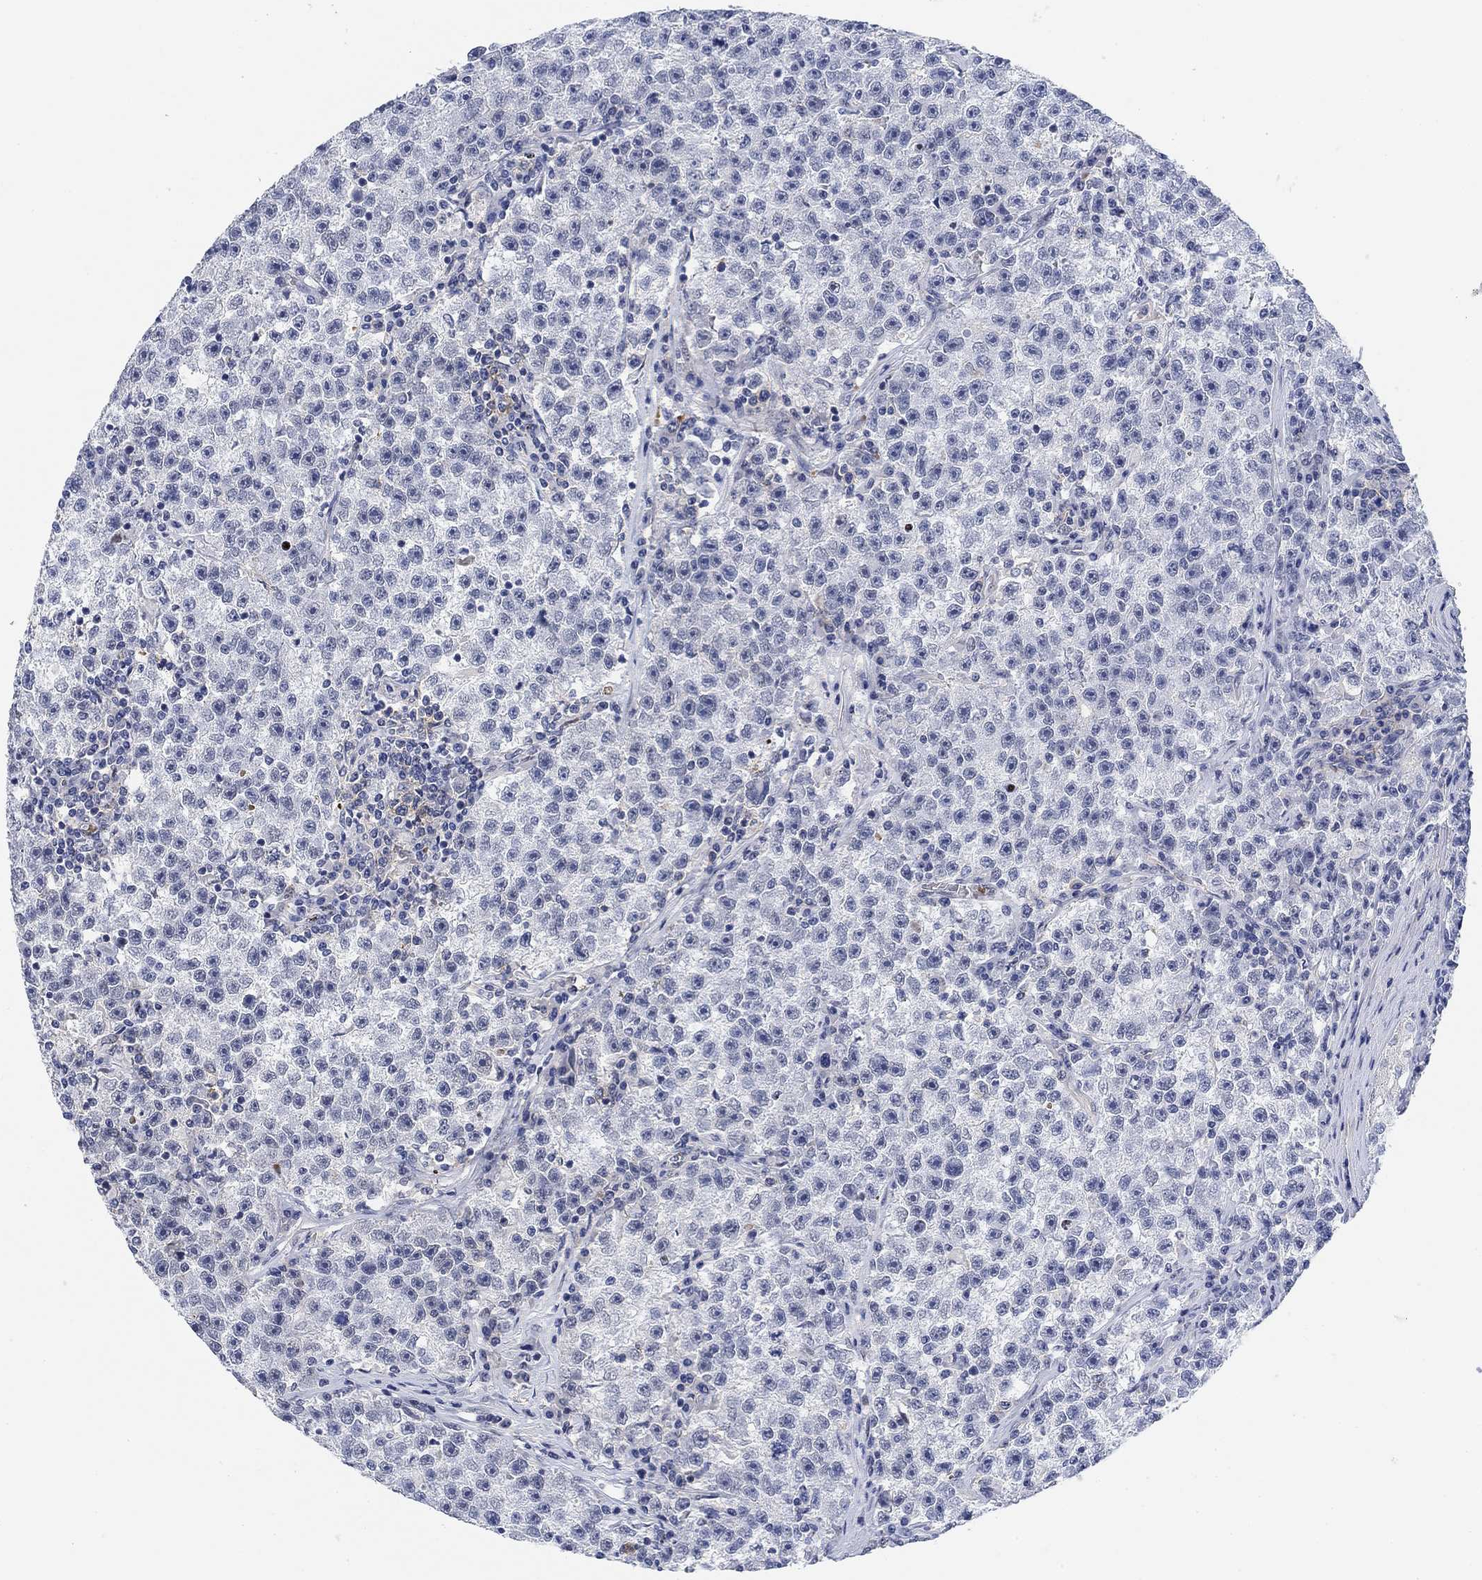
{"staining": {"intensity": "negative", "quantity": "none", "location": "none"}, "tissue": "testis cancer", "cell_type": "Tumor cells", "image_type": "cancer", "snomed": [{"axis": "morphology", "description": "Seminoma, NOS"}, {"axis": "topography", "description": "Testis"}], "caption": "Photomicrograph shows no protein staining in tumor cells of testis cancer (seminoma) tissue.", "gene": "PAX6", "patient": {"sex": "male", "age": 22}}